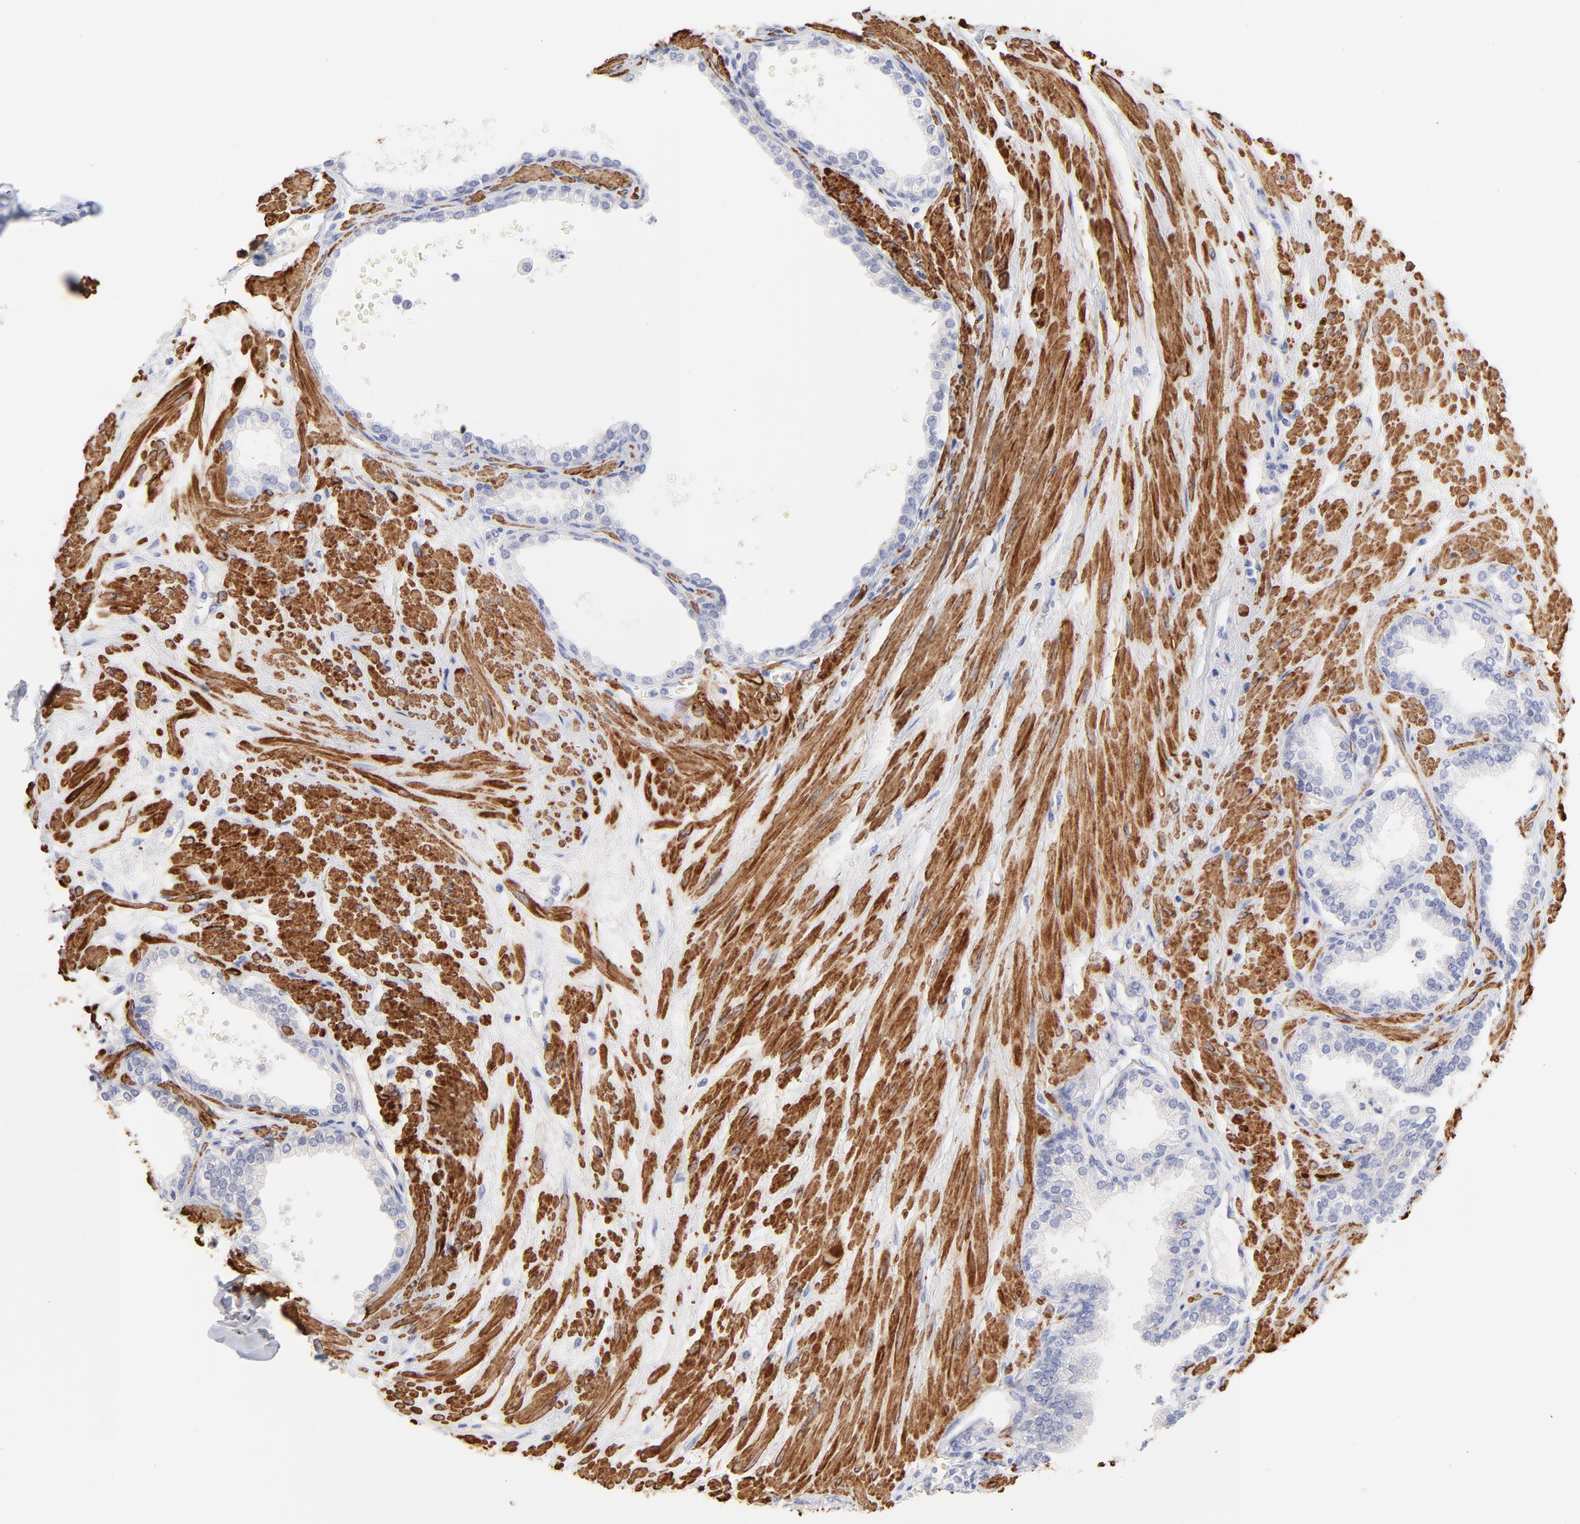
{"staining": {"intensity": "negative", "quantity": "none", "location": "none"}, "tissue": "prostate", "cell_type": "Glandular cells", "image_type": "normal", "snomed": [{"axis": "morphology", "description": "Normal tissue, NOS"}, {"axis": "topography", "description": "Prostate"}], "caption": "A high-resolution photomicrograph shows IHC staining of benign prostate, which reveals no significant expression in glandular cells.", "gene": "ACTA2", "patient": {"sex": "male", "age": 64}}